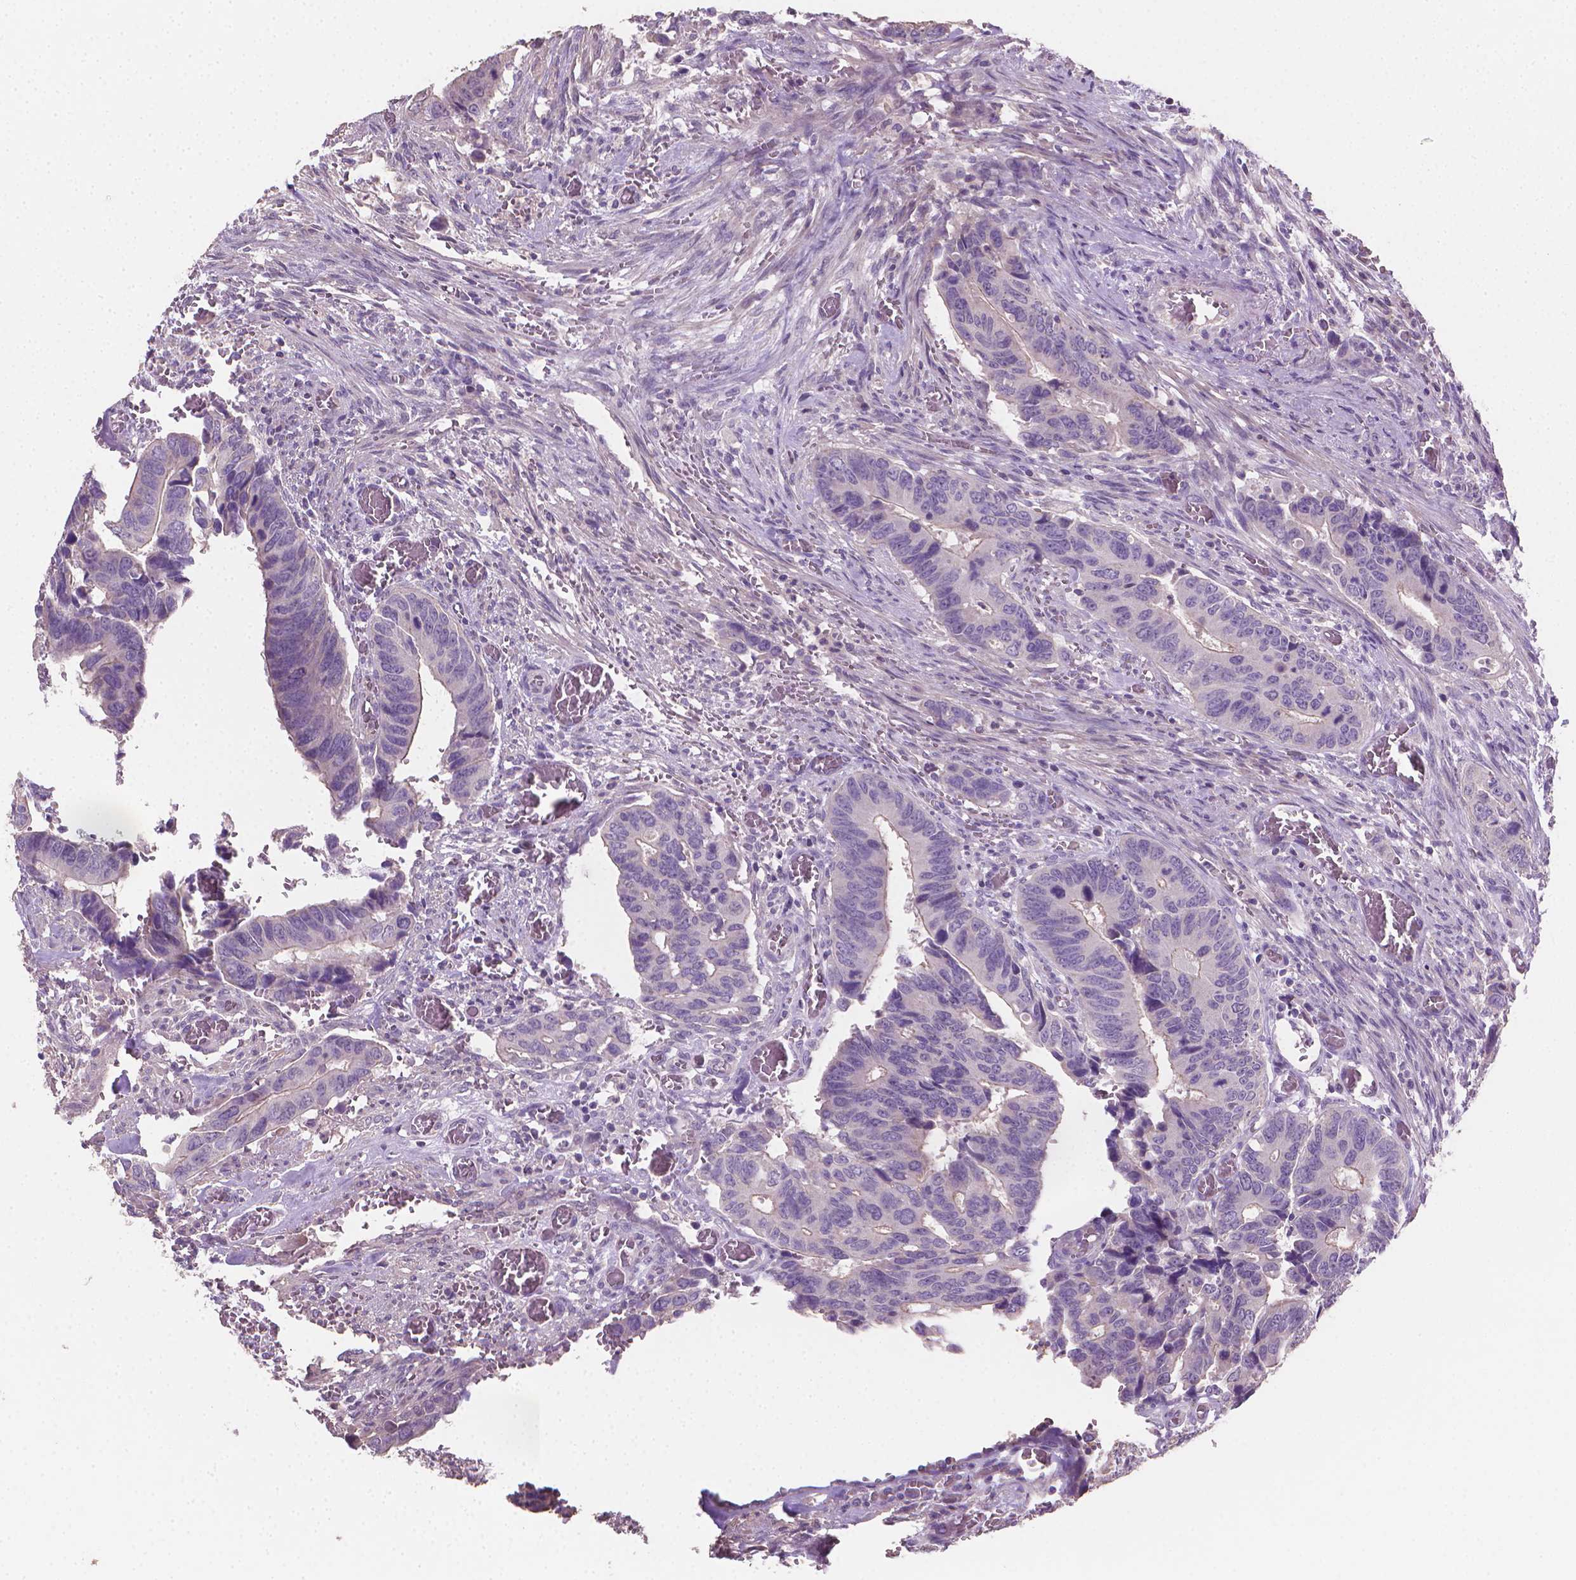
{"staining": {"intensity": "negative", "quantity": "none", "location": "none"}, "tissue": "colorectal cancer", "cell_type": "Tumor cells", "image_type": "cancer", "snomed": [{"axis": "morphology", "description": "Adenocarcinoma, NOS"}, {"axis": "topography", "description": "Colon"}], "caption": "This micrograph is of colorectal adenocarcinoma stained with IHC to label a protein in brown with the nuclei are counter-stained blue. There is no staining in tumor cells.", "gene": "CATIP", "patient": {"sex": "male", "age": 49}}